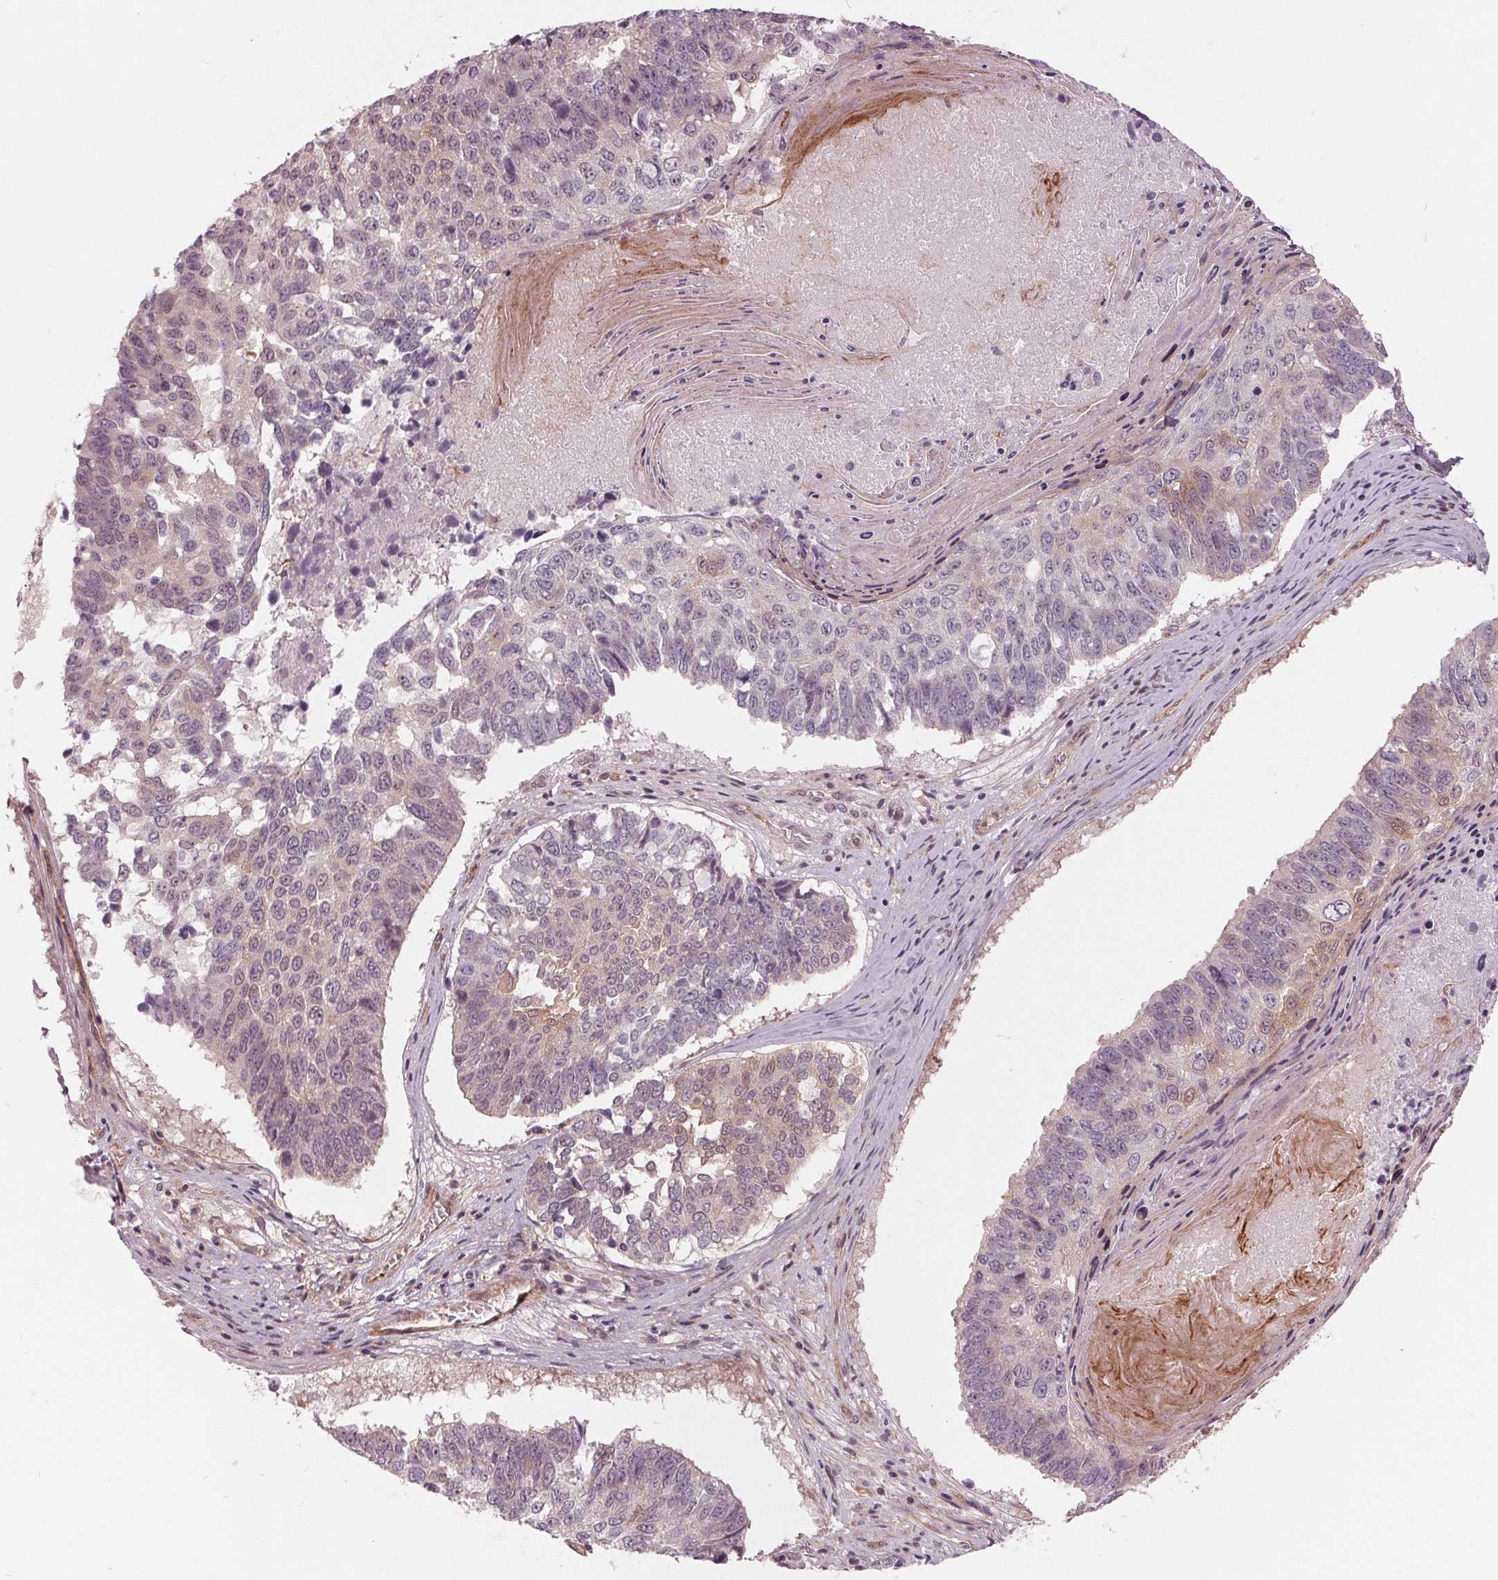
{"staining": {"intensity": "moderate", "quantity": "<25%", "location": "nuclear"}, "tissue": "lung cancer", "cell_type": "Tumor cells", "image_type": "cancer", "snomed": [{"axis": "morphology", "description": "Squamous cell carcinoma, NOS"}, {"axis": "topography", "description": "Lung"}], "caption": "The immunohistochemical stain labels moderate nuclear positivity in tumor cells of squamous cell carcinoma (lung) tissue.", "gene": "TXNIP", "patient": {"sex": "male", "age": 73}}